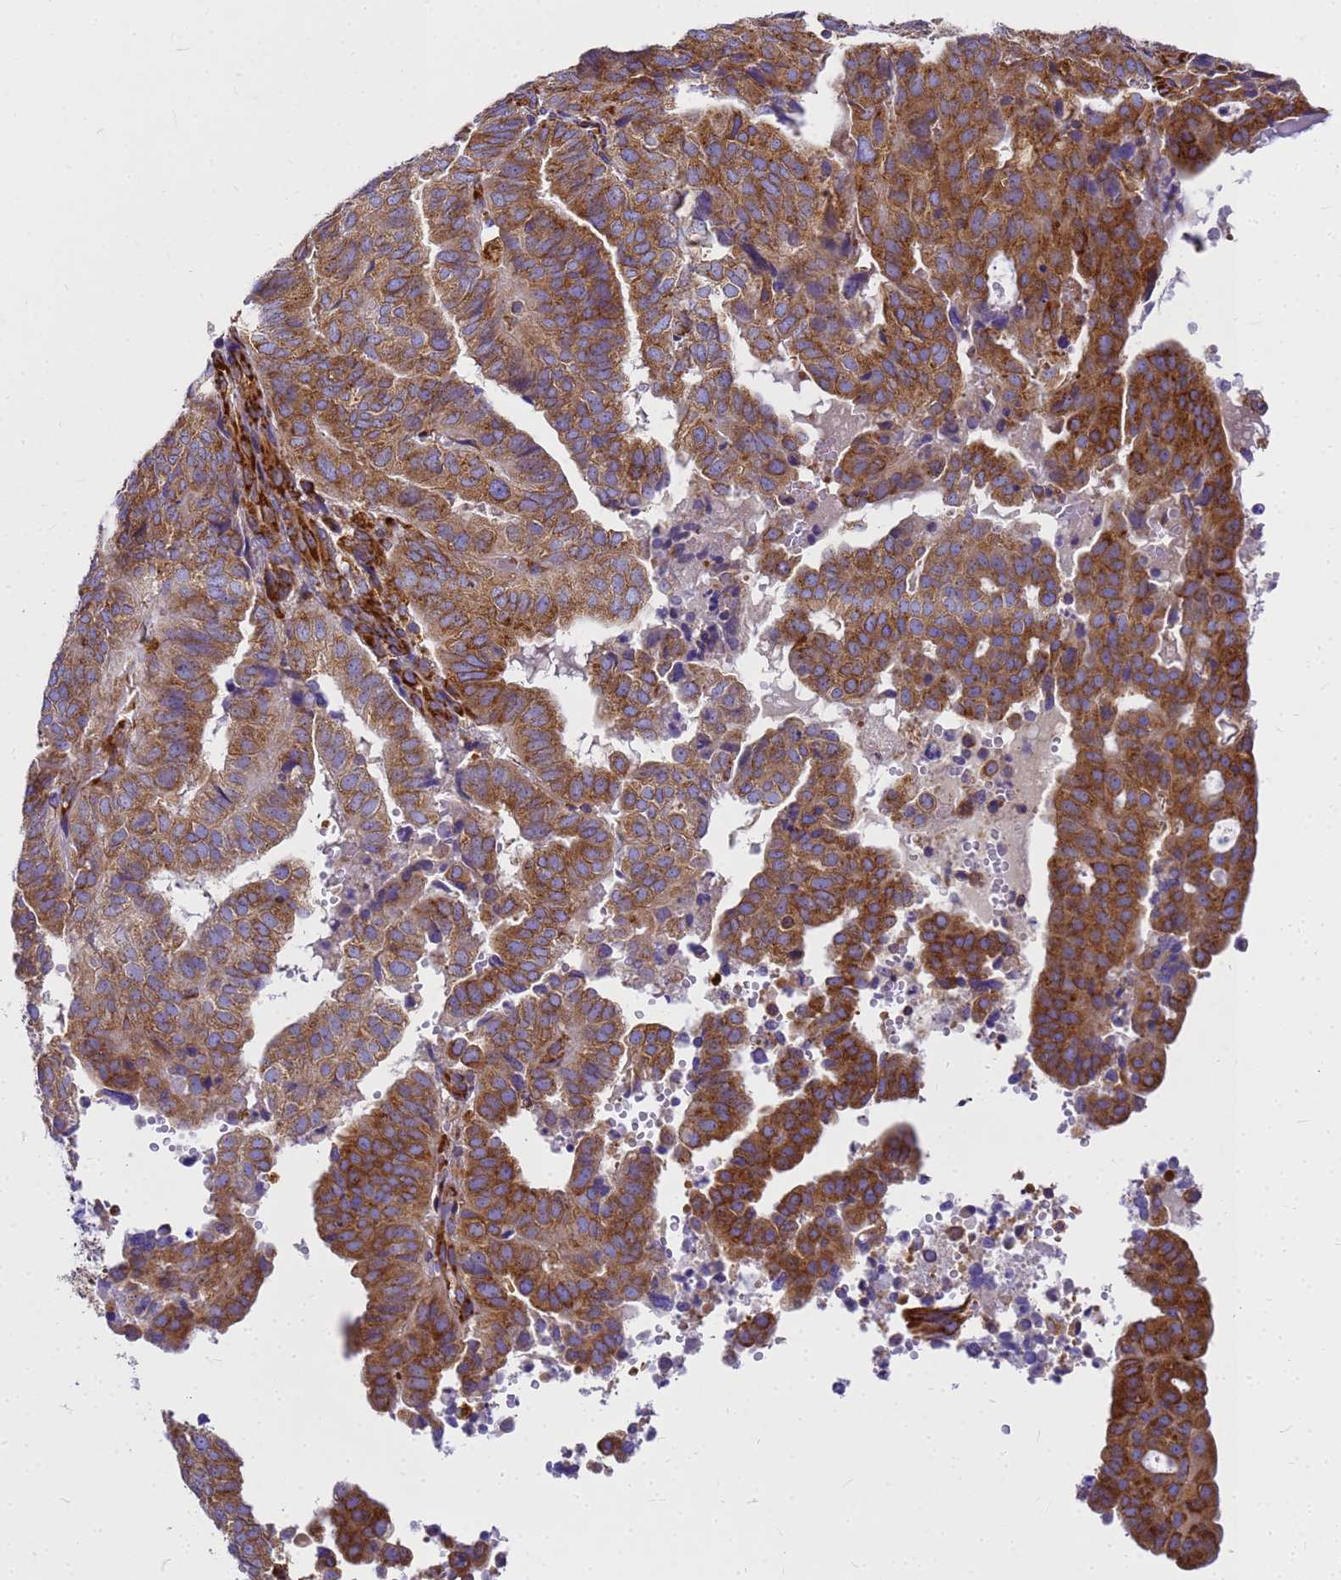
{"staining": {"intensity": "moderate", "quantity": ">75%", "location": "cytoplasmic/membranous"}, "tissue": "endometrial cancer", "cell_type": "Tumor cells", "image_type": "cancer", "snomed": [{"axis": "morphology", "description": "Adenocarcinoma, NOS"}, {"axis": "topography", "description": "Uterus"}], "caption": "IHC micrograph of neoplastic tissue: endometrial cancer (adenocarcinoma) stained using immunohistochemistry displays medium levels of moderate protein expression localized specifically in the cytoplasmic/membranous of tumor cells, appearing as a cytoplasmic/membranous brown color.", "gene": "EEF1D", "patient": {"sex": "female", "age": 77}}